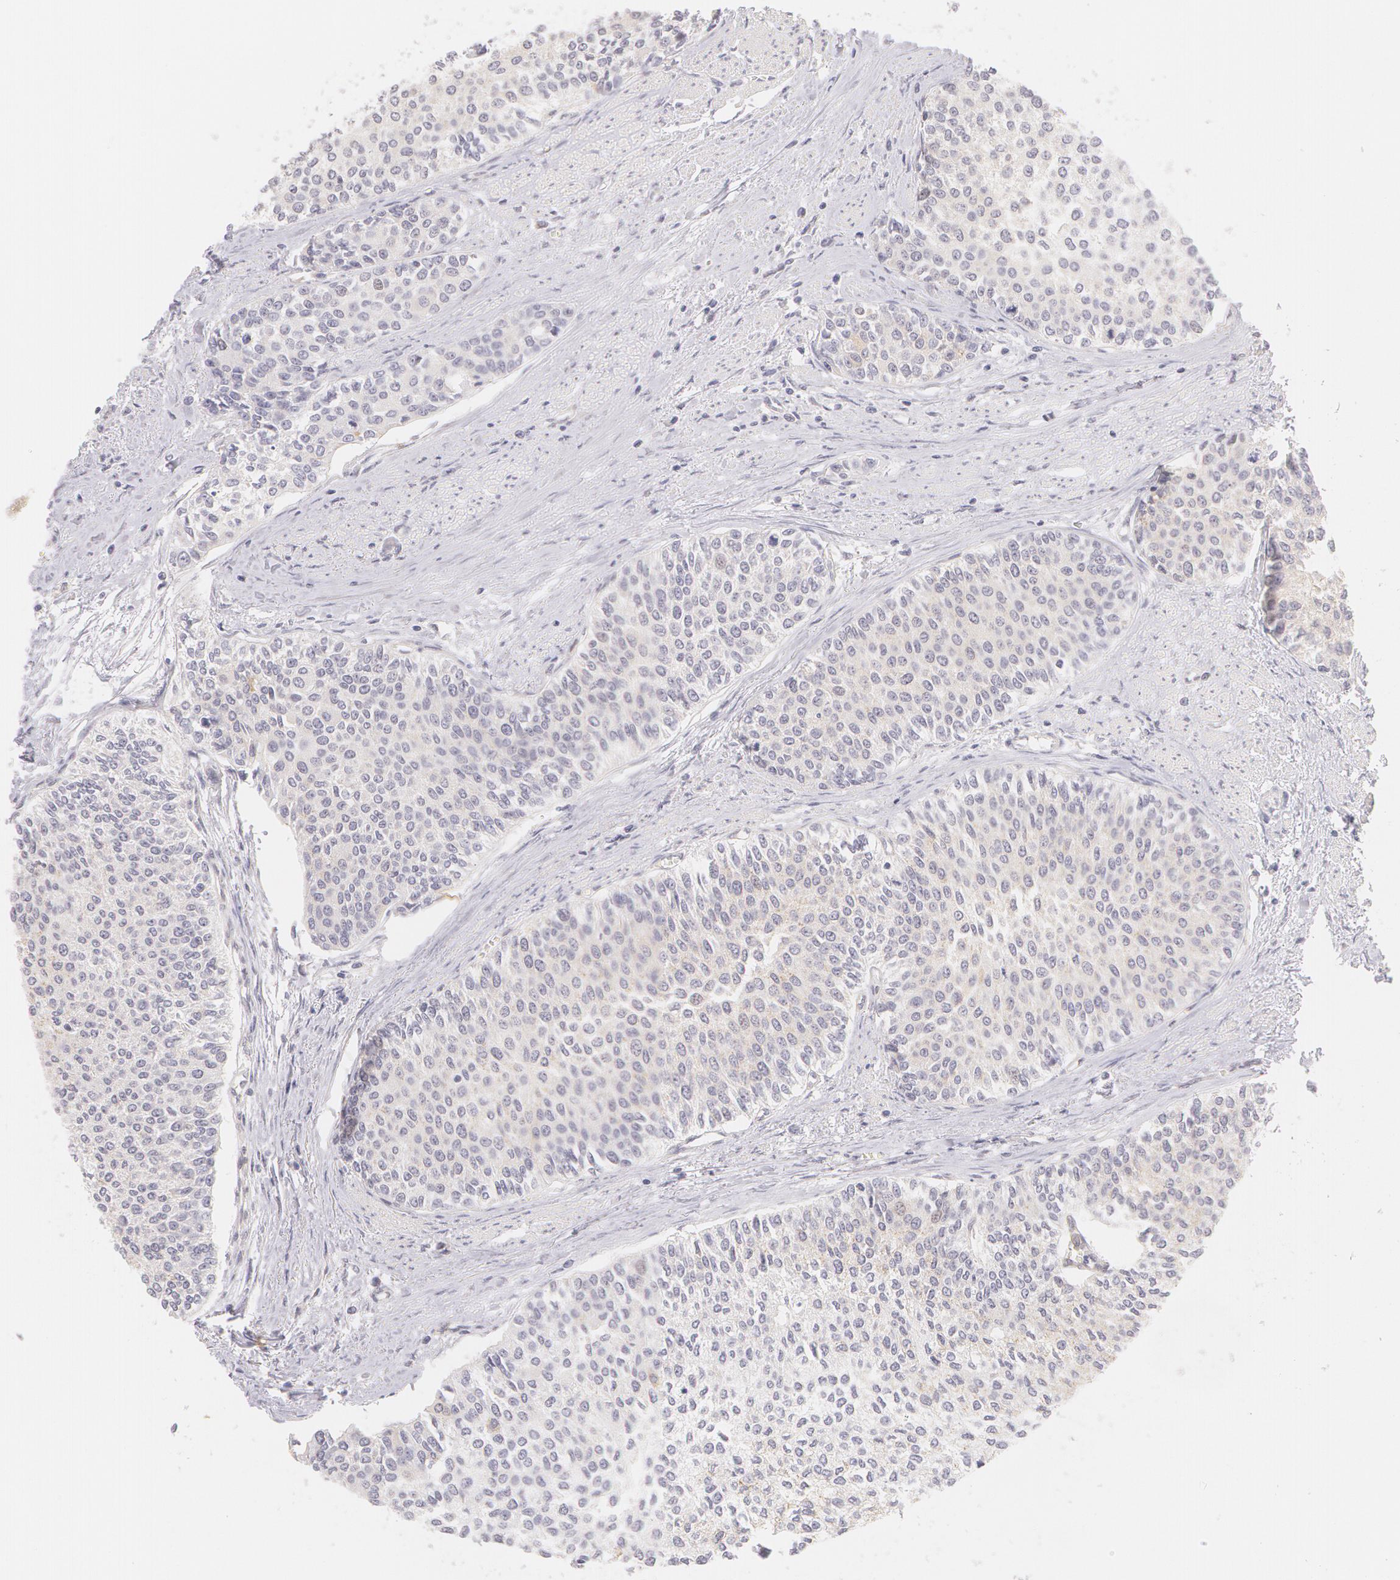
{"staining": {"intensity": "negative", "quantity": "none", "location": "none"}, "tissue": "urothelial cancer", "cell_type": "Tumor cells", "image_type": "cancer", "snomed": [{"axis": "morphology", "description": "Urothelial carcinoma, Low grade"}, {"axis": "topography", "description": "Urinary bladder"}], "caption": "Urothelial cancer was stained to show a protein in brown. There is no significant expression in tumor cells.", "gene": "ZNF597", "patient": {"sex": "female", "age": 73}}